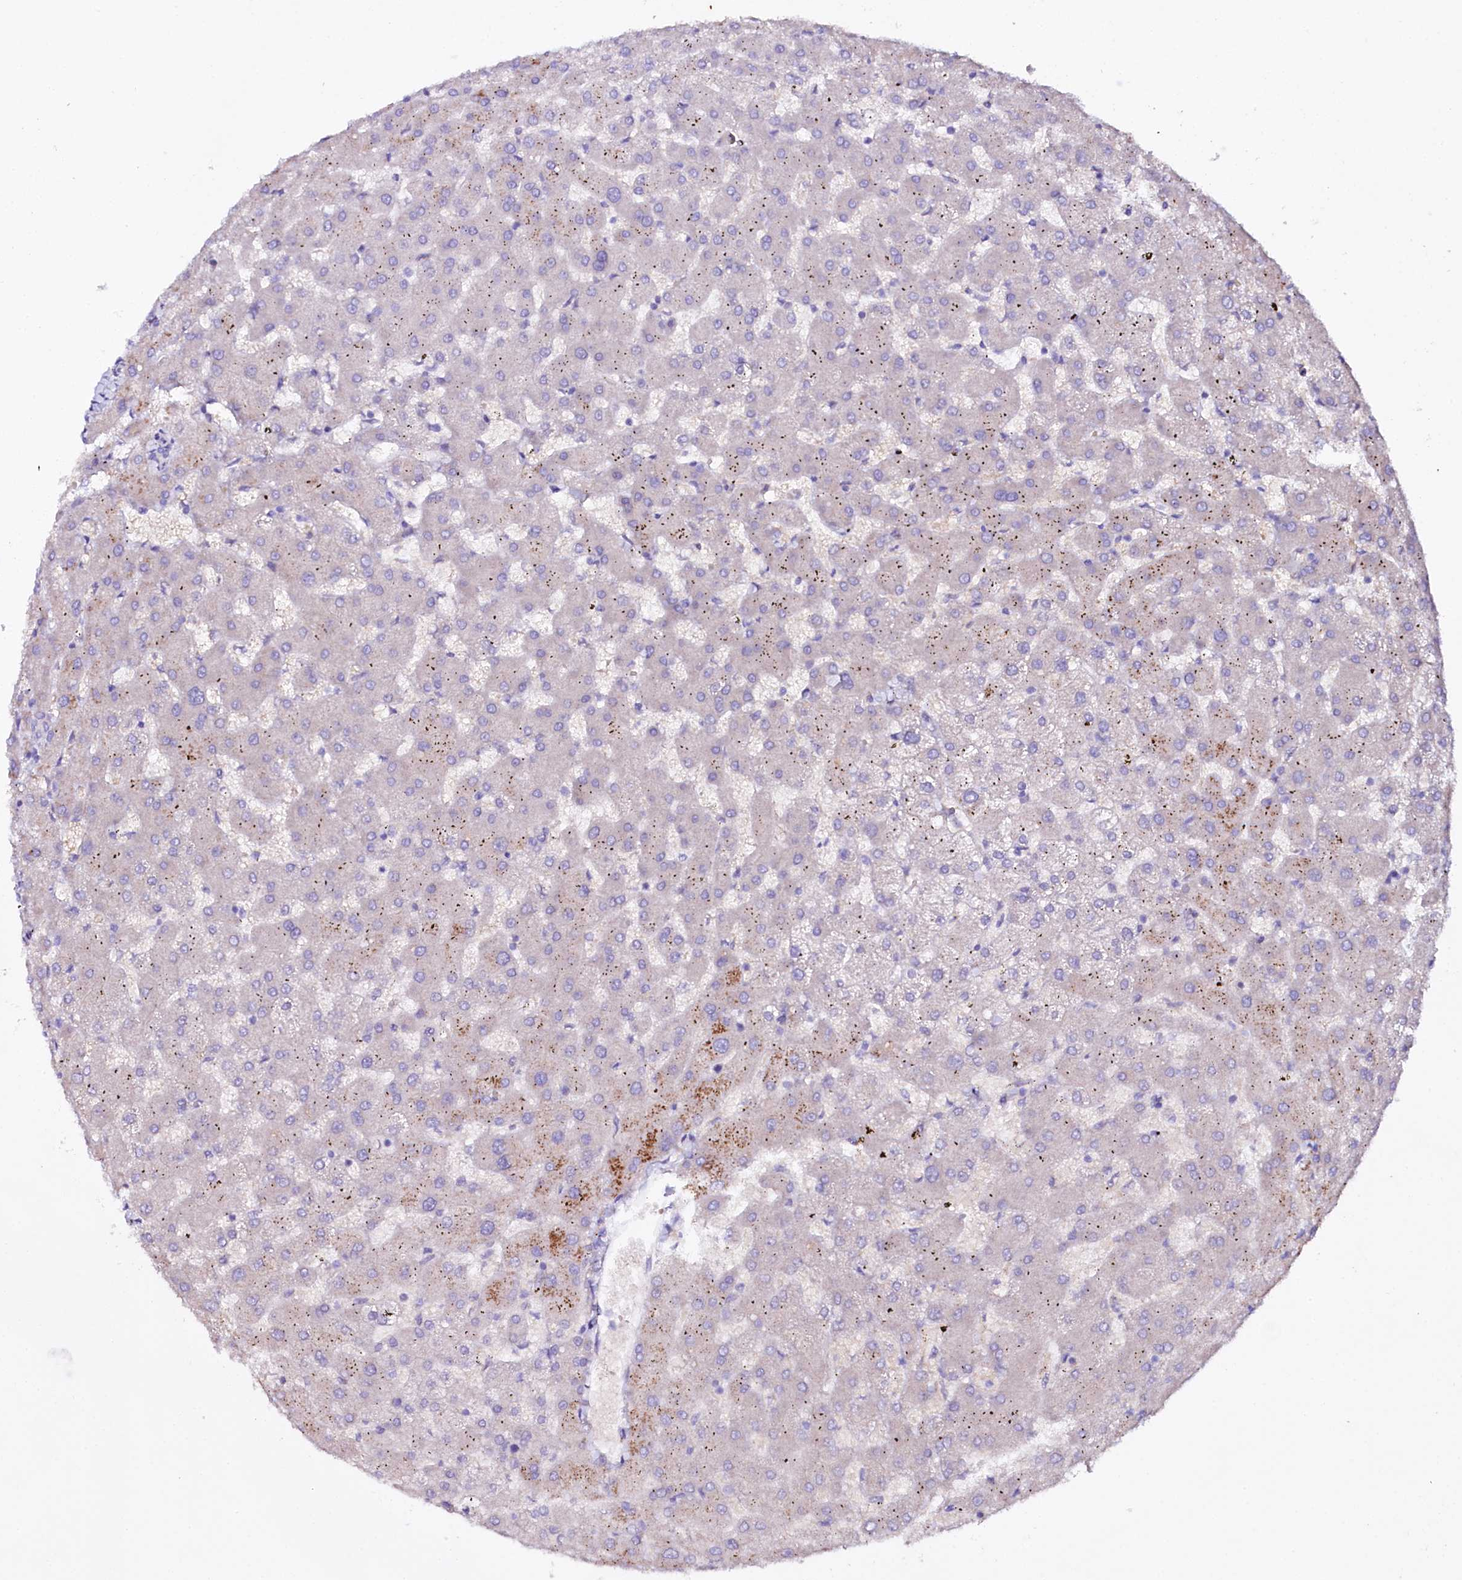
{"staining": {"intensity": "negative", "quantity": "none", "location": "none"}, "tissue": "liver", "cell_type": "Cholangiocytes", "image_type": "normal", "snomed": [{"axis": "morphology", "description": "Normal tissue, NOS"}, {"axis": "topography", "description": "Liver"}], "caption": "Immunohistochemistry (IHC) image of normal liver: human liver stained with DAB (3,3'-diaminobenzidine) exhibits no significant protein positivity in cholangiocytes. The staining is performed using DAB brown chromogen with nuclei counter-stained in using hematoxylin.", "gene": "SLC7A1", "patient": {"sex": "female", "age": 63}}